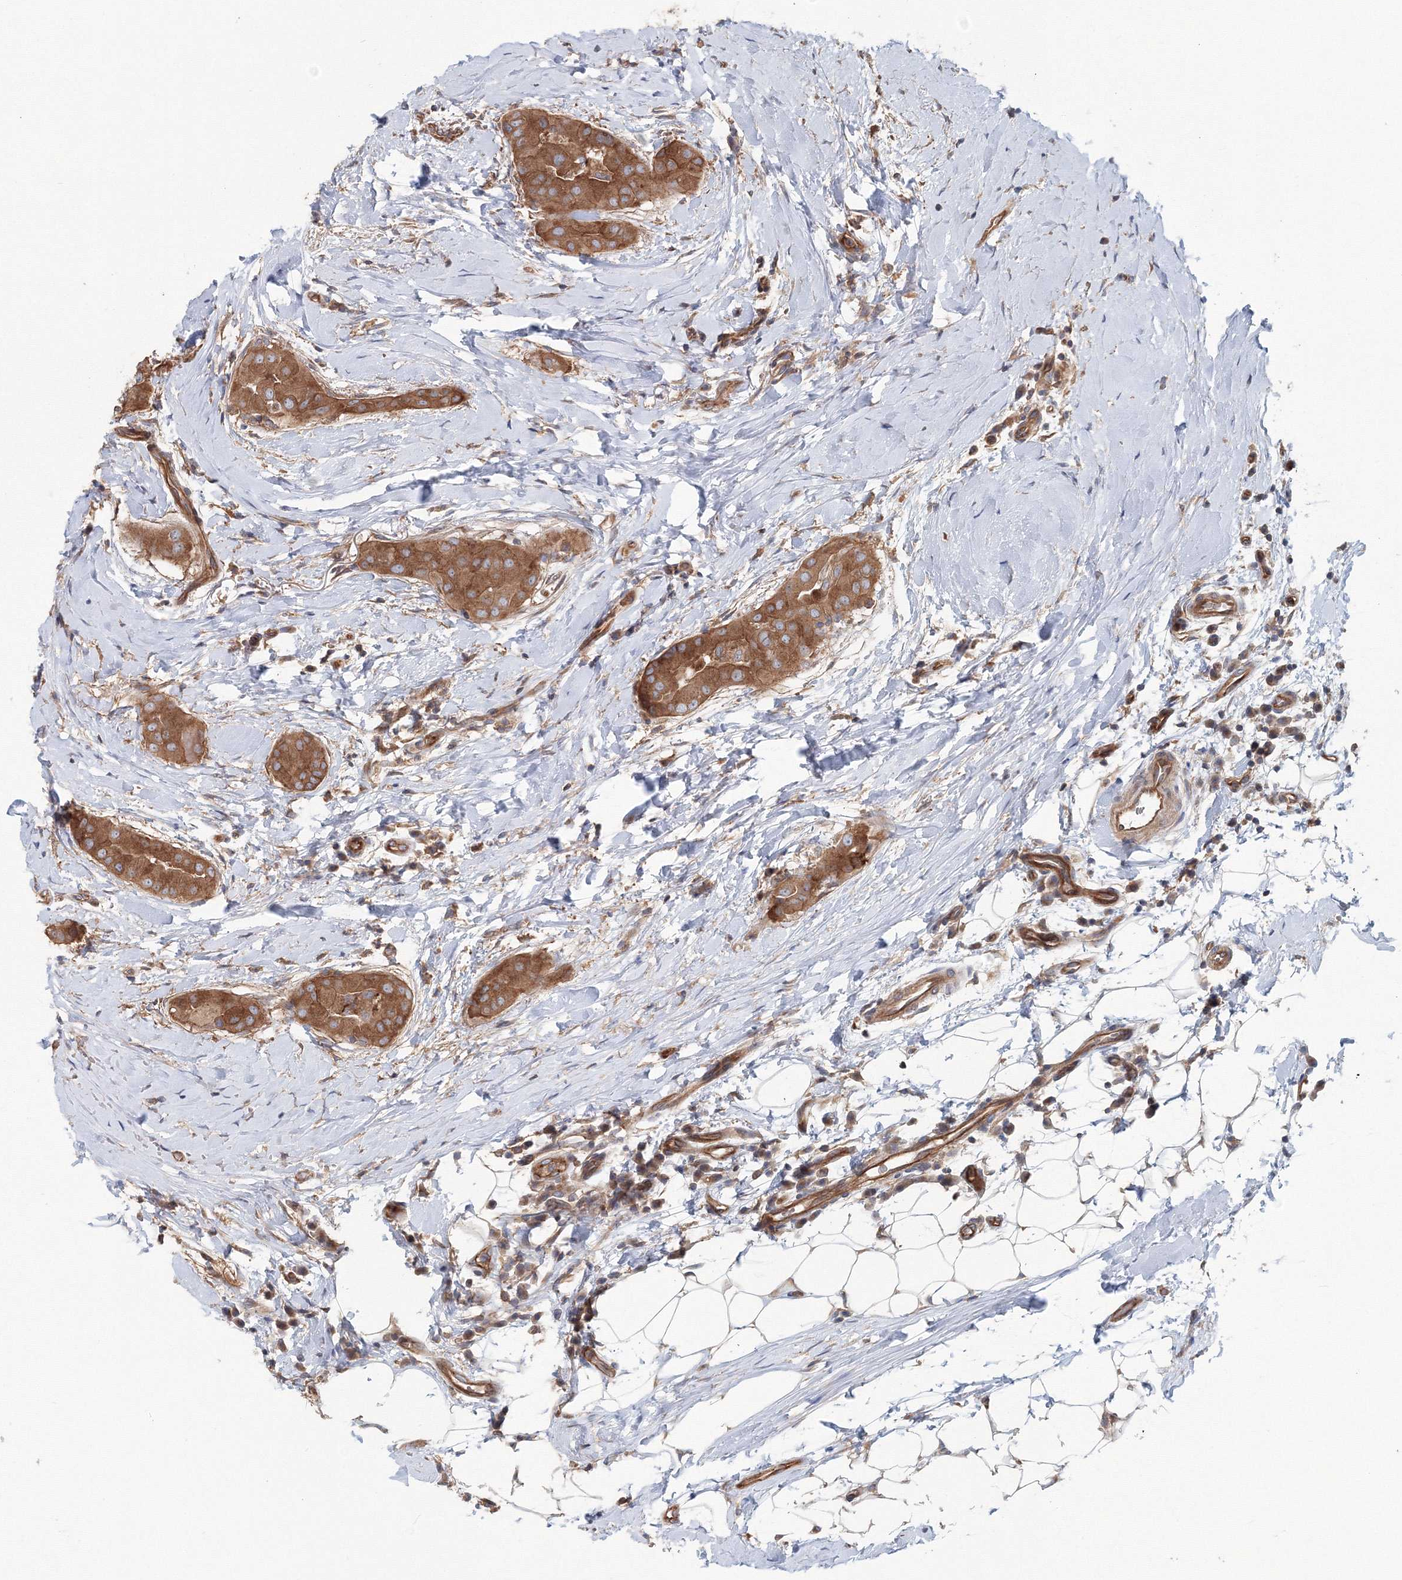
{"staining": {"intensity": "moderate", "quantity": ">75%", "location": "cytoplasmic/membranous"}, "tissue": "thyroid cancer", "cell_type": "Tumor cells", "image_type": "cancer", "snomed": [{"axis": "morphology", "description": "Papillary adenocarcinoma, NOS"}, {"axis": "topography", "description": "Thyroid gland"}], "caption": "Moderate cytoplasmic/membranous staining is identified in approximately >75% of tumor cells in papillary adenocarcinoma (thyroid).", "gene": "EXOC1", "patient": {"sex": "male", "age": 33}}